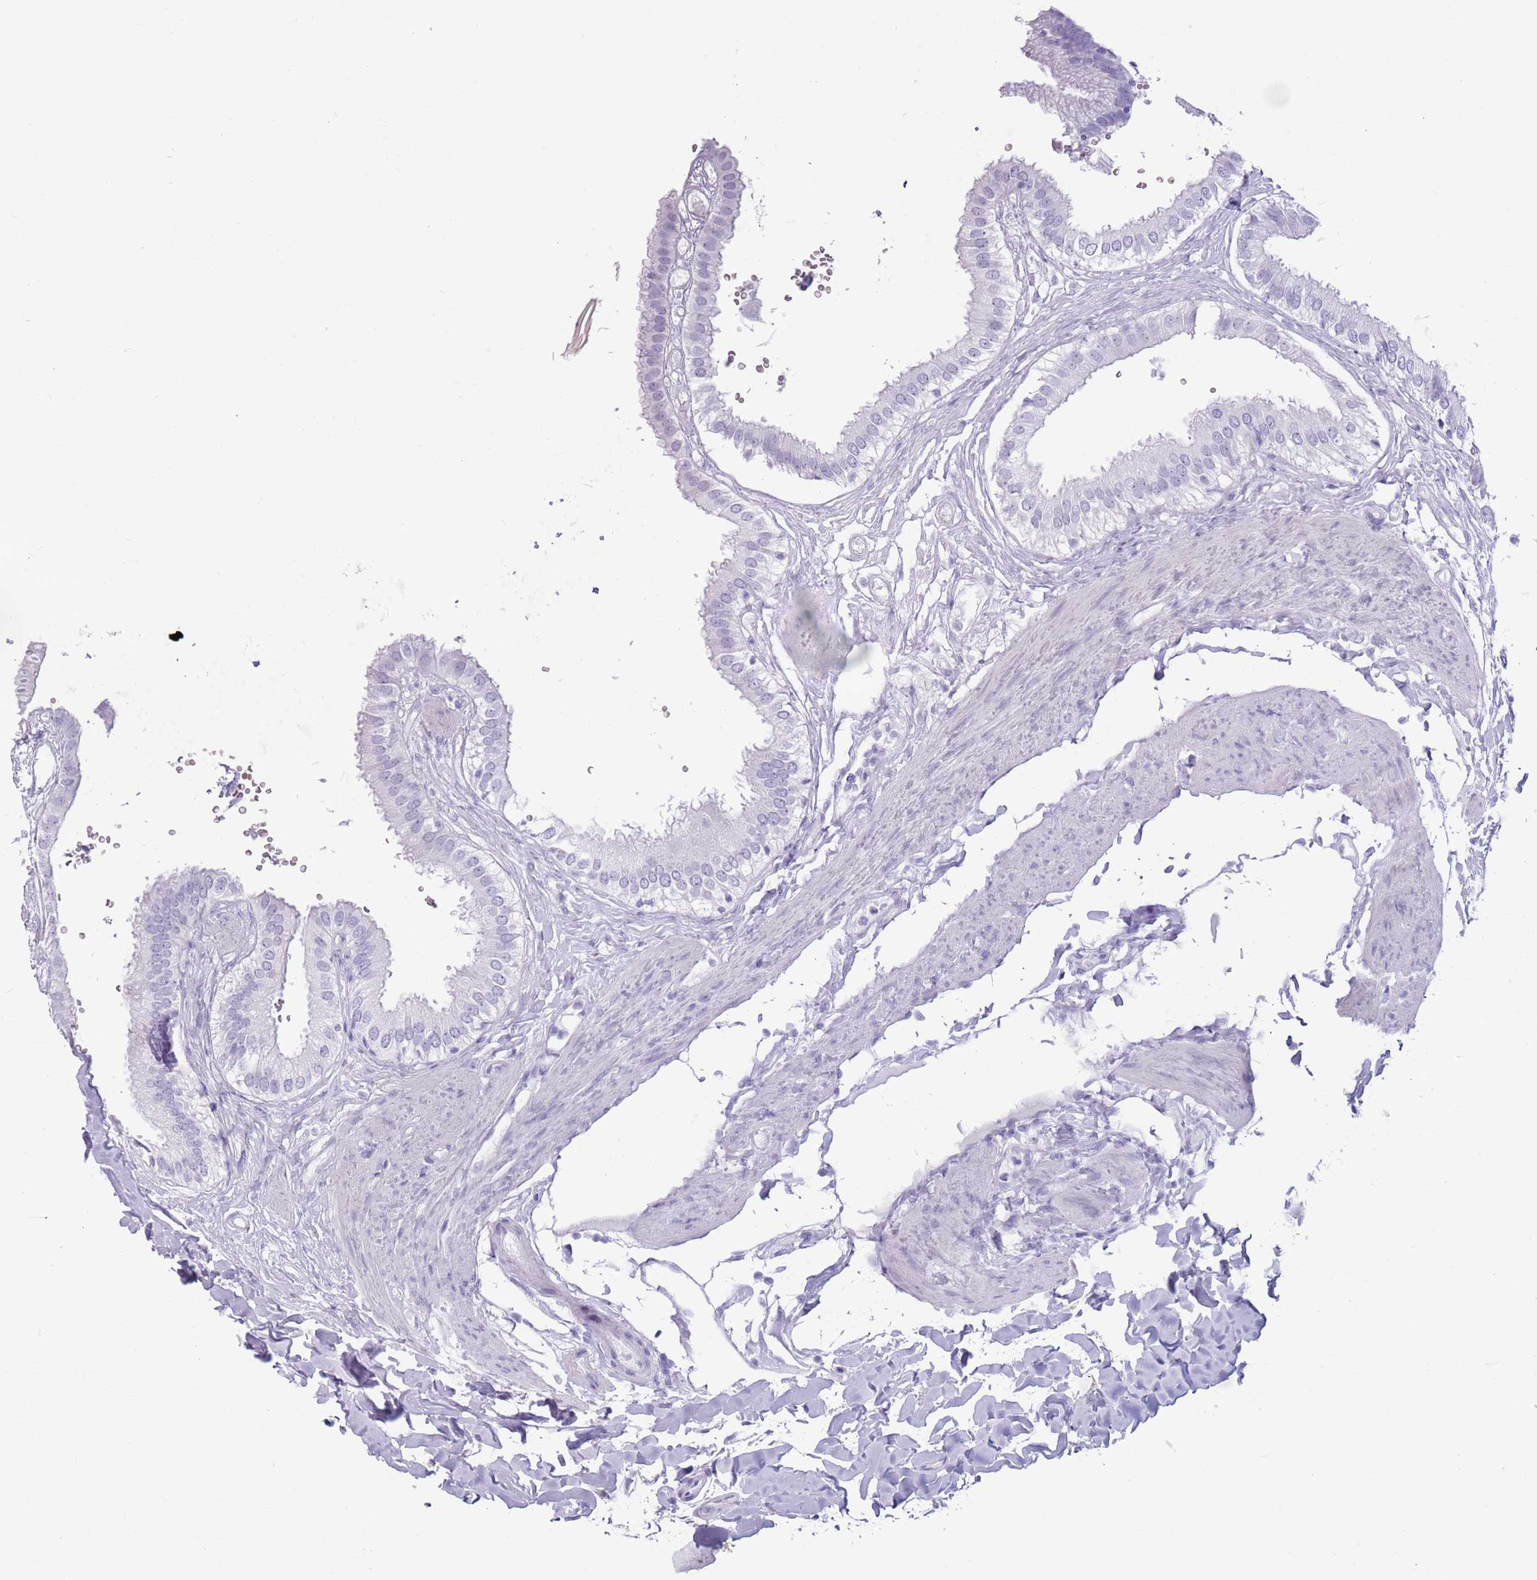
{"staining": {"intensity": "negative", "quantity": "none", "location": "none"}, "tissue": "gallbladder", "cell_type": "Glandular cells", "image_type": "normal", "snomed": [{"axis": "morphology", "description": "Normal tissue, NOS"}, {"axis": "topography", "description": "Gallbladder"}], "caption": "The micrograph exhibits no significant staining in glandular cells of gallbladder.", "gene": "ENSG00000263020", "patient": {"sex": "female", "age": 61}}